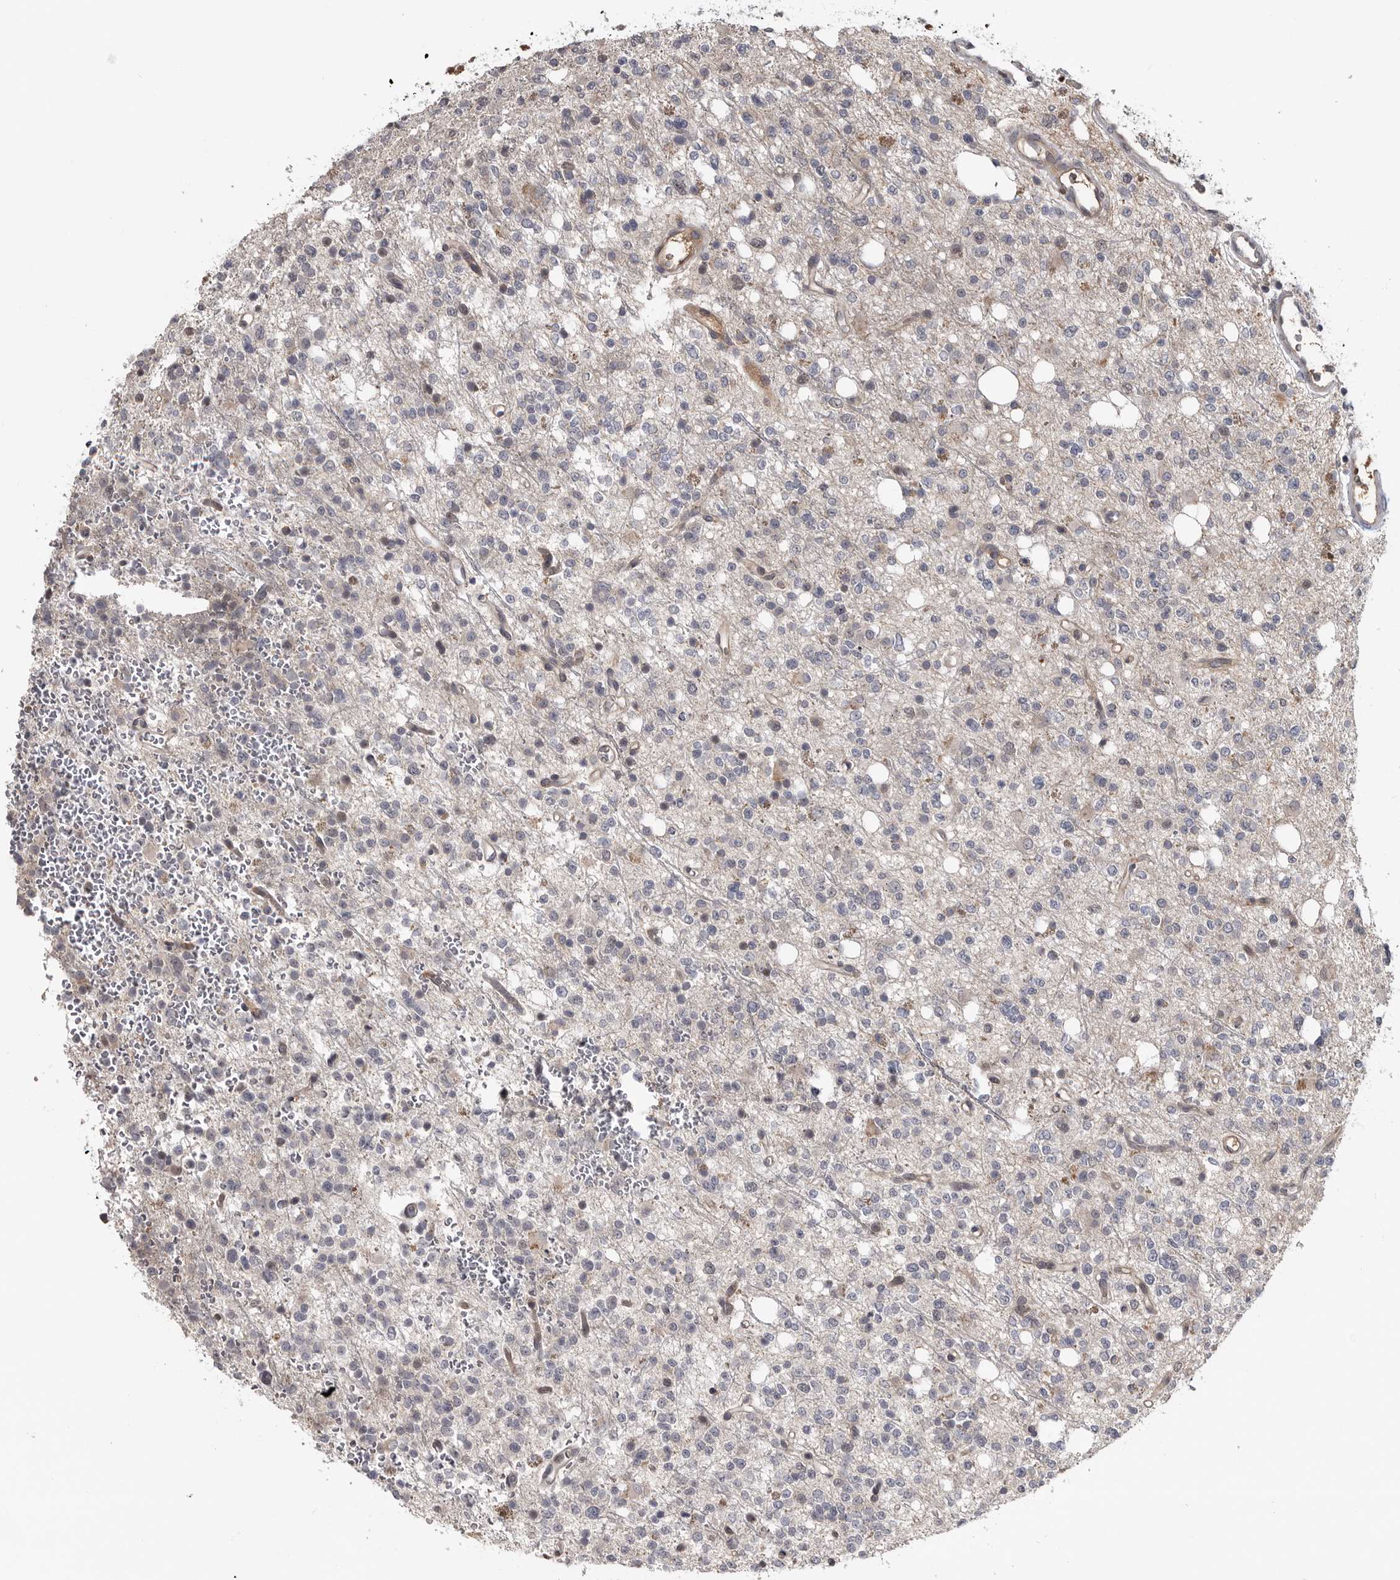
{"staining": {"intensity": "negative", "quantity": "none", "location": "none"}, "tissue": "glioma", "cell_type": "Tumor cells", "image_type": "cancer", "snomed": [{"axis": "morphology", "description": "Glioma, malignant, High grade"}, {"axis": "topography", "description": "Brain"}], "caption": "High power microscopy image of an immunohistochemistry micrograph of malignant glioma (high-grade), revealing no significant expression in tumor cells.", "gene": "ZNF277", "patient": {"sex": "female", "age": 62}}